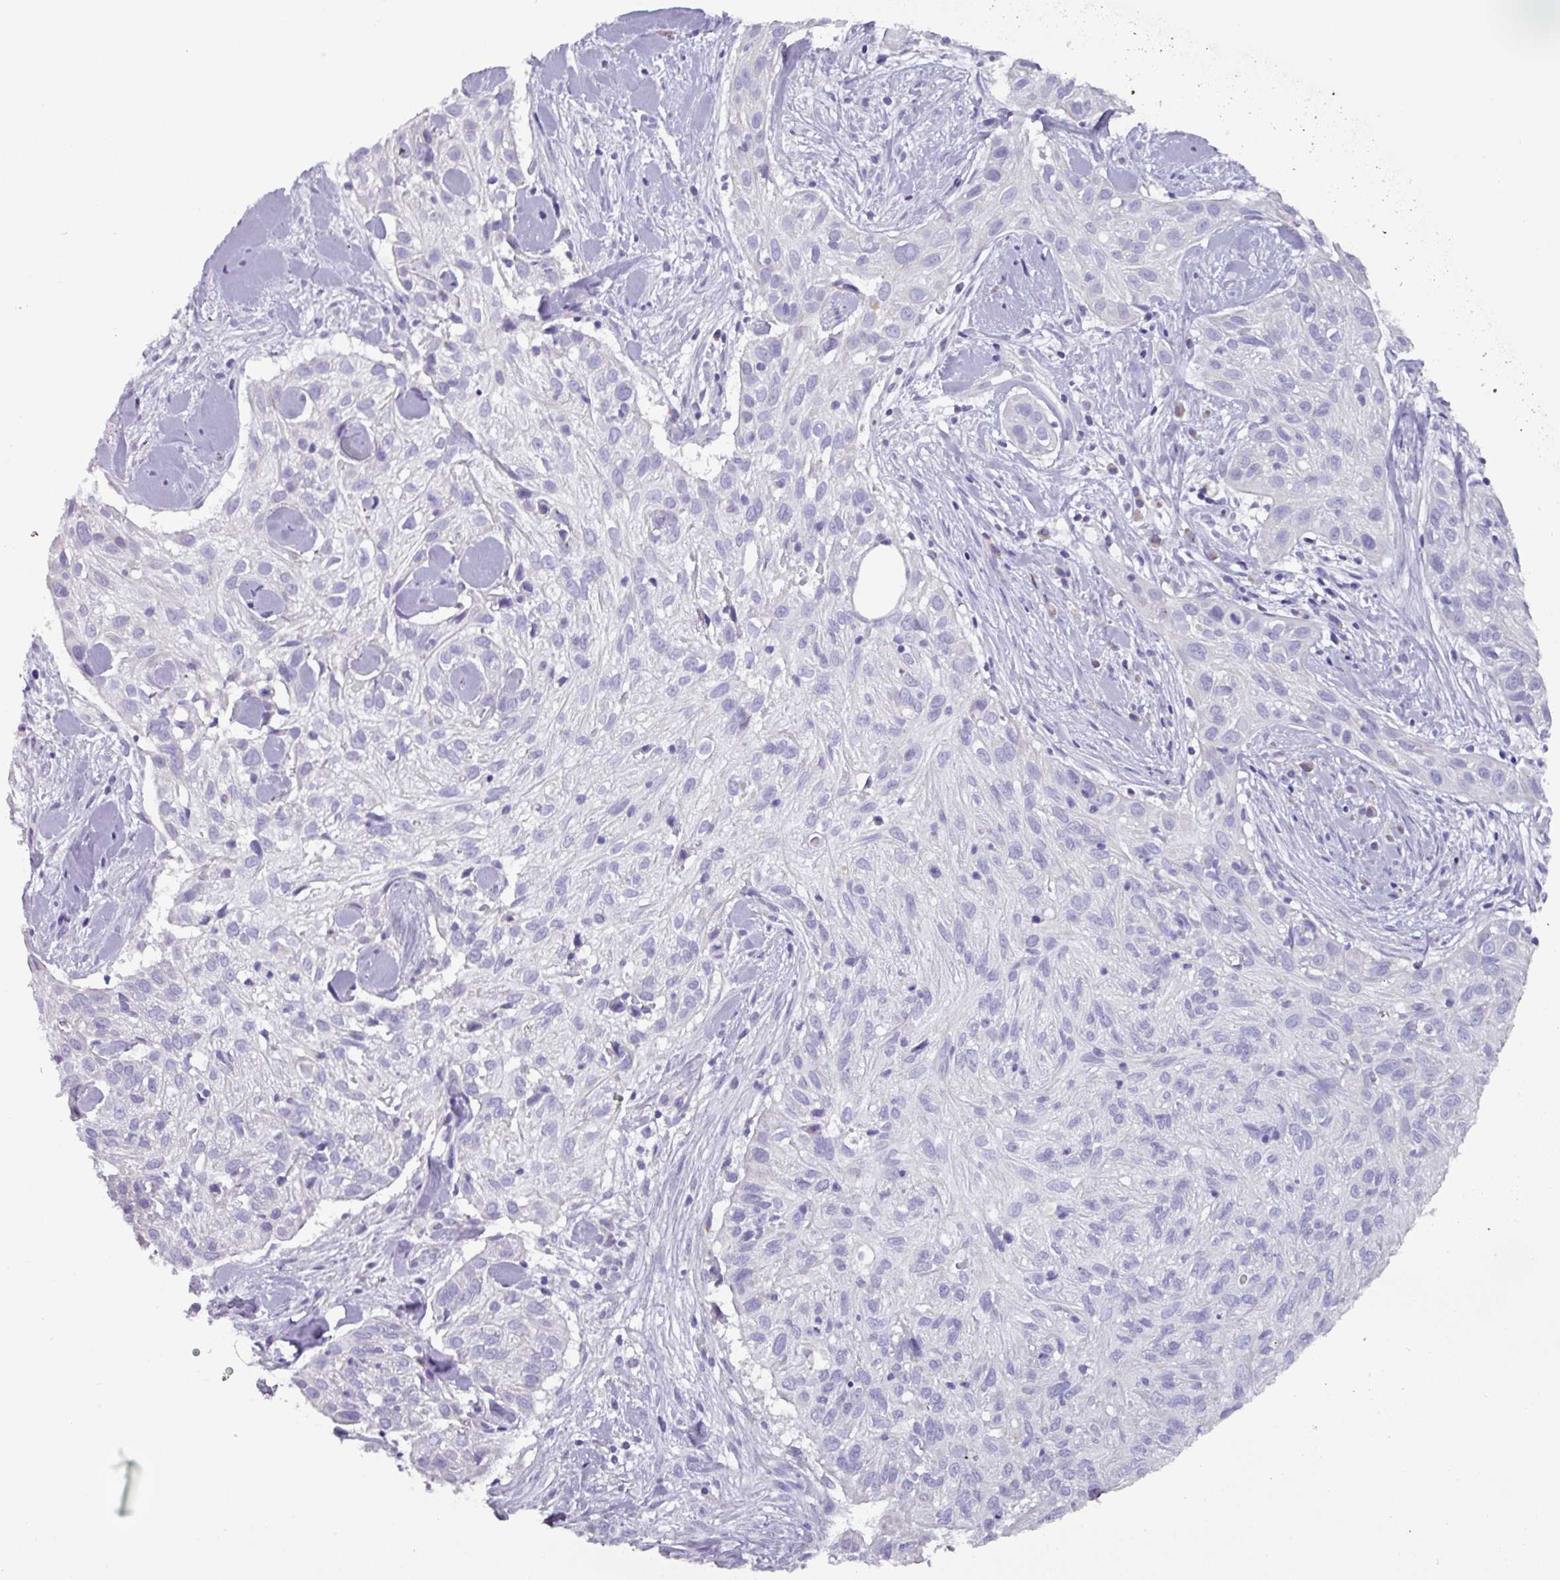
{"staining": {"intensity": "negative", "quantity": "none", "location": "none"}, "tissue": "skin cancer", "cell_type": "Tumor cells", "image_type": "cancer", "snomed": [{"axis": "morphology", "description": "Squamous cell carcinoma, NOS"}, {"axis": "topography", "description": "Skin"}], "caption": "DAB (3,3'-diaminobenzidine) immunohistochemical staining of squamous cell carcinoma (skin) demonstrates no significant staining in tumor cells.", "gene": "MT-ND4", "patient": {"sex": "male", "age": 82}}